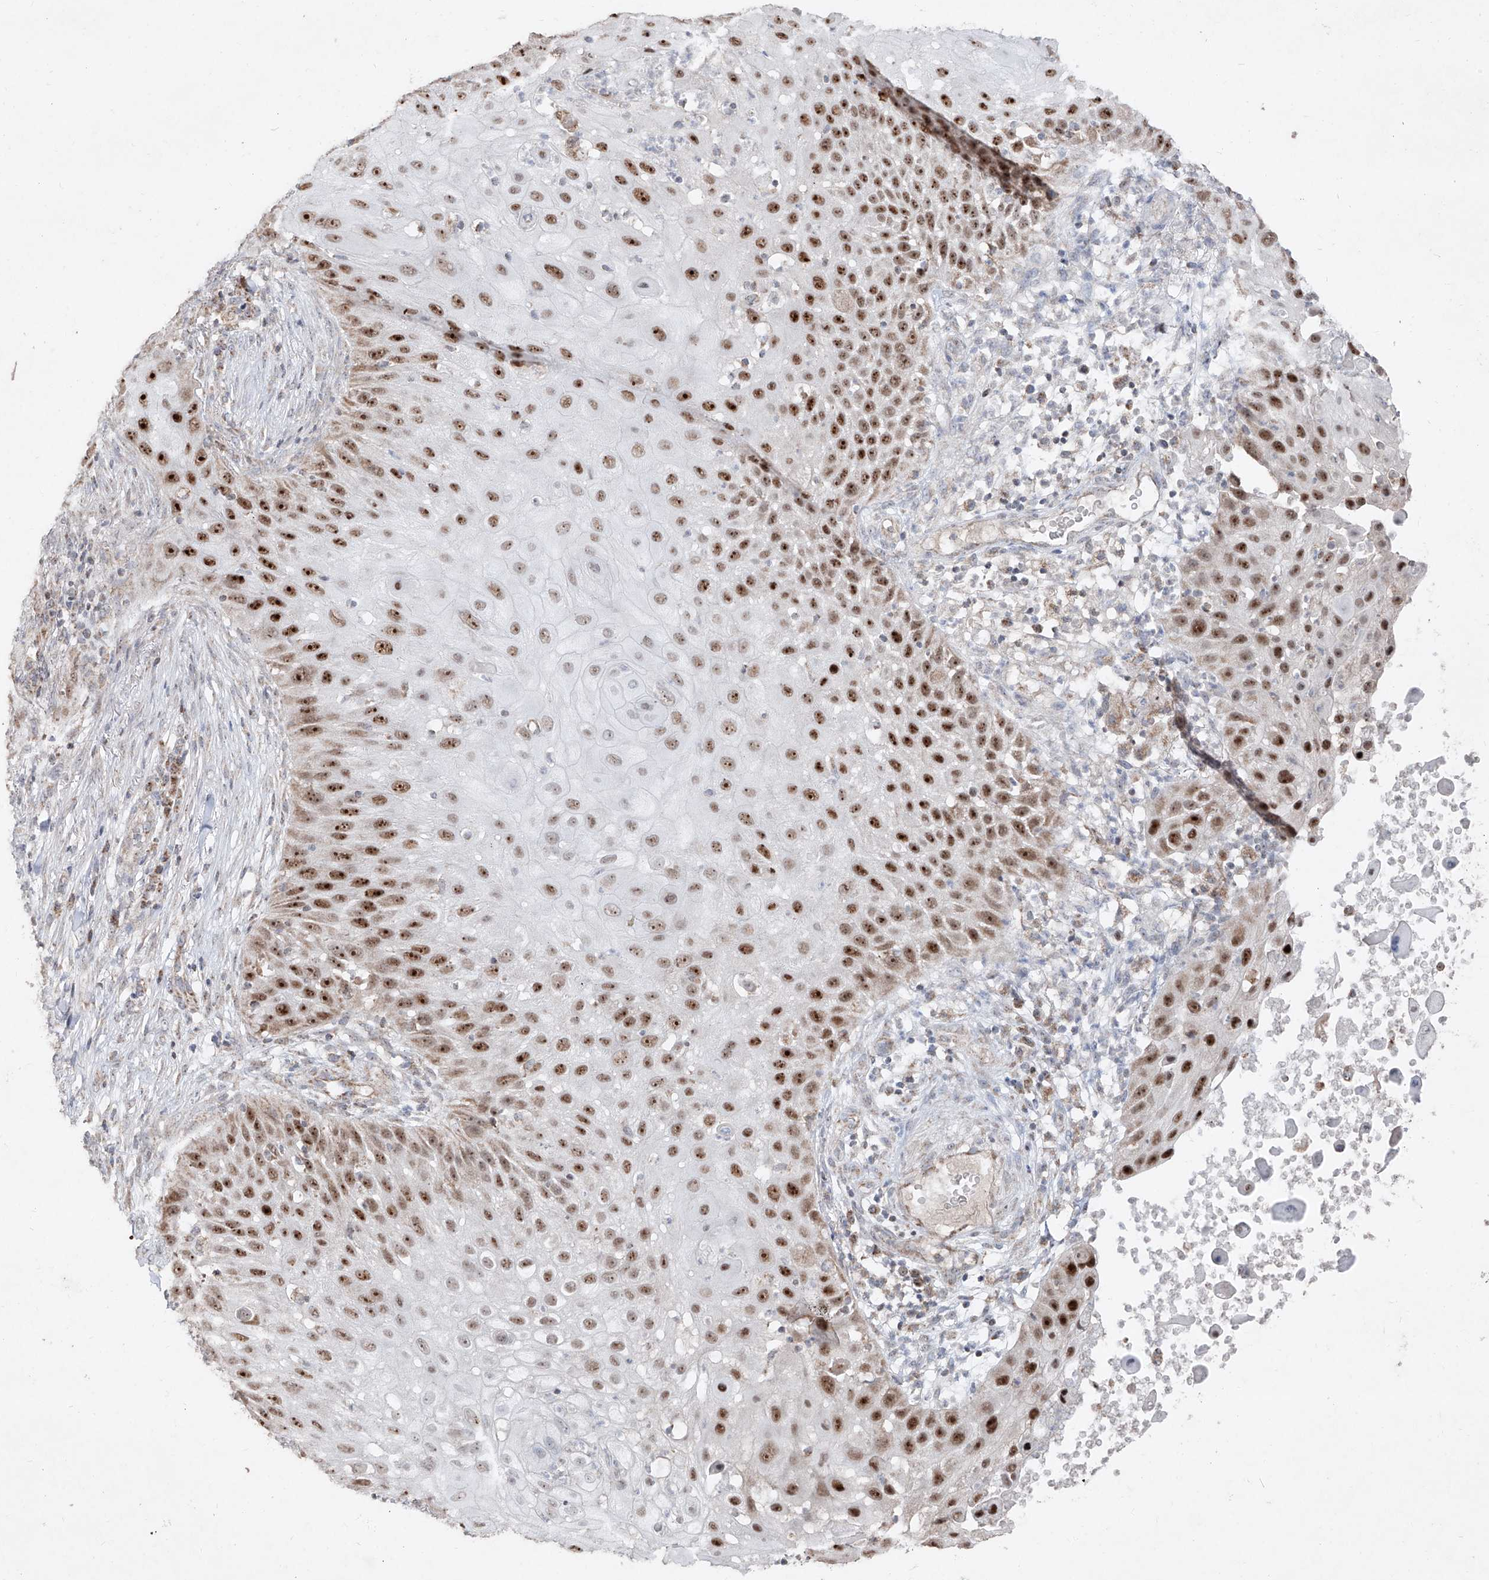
{"staining": {"intensity": "moderate", "quantity": ">75%", "location": "nuclear"}, "tissue": "skin cancer", "cell_type": "Tumor cells", "image_type": "cancer", "snomed": [{"axis": "morphology", "description": "Squamous cell carcinoma, NOS"}, {"axis": "topography", "description": "Skin"}], "caption": "High-power microscopy captured an immunohistochemistry histopathology image of skin cancer, revealing moderate nuclear staining in about >75% of tumor cells.", "gene": "NDUFB3", "patient": {"sex": "female", "age": 44}}